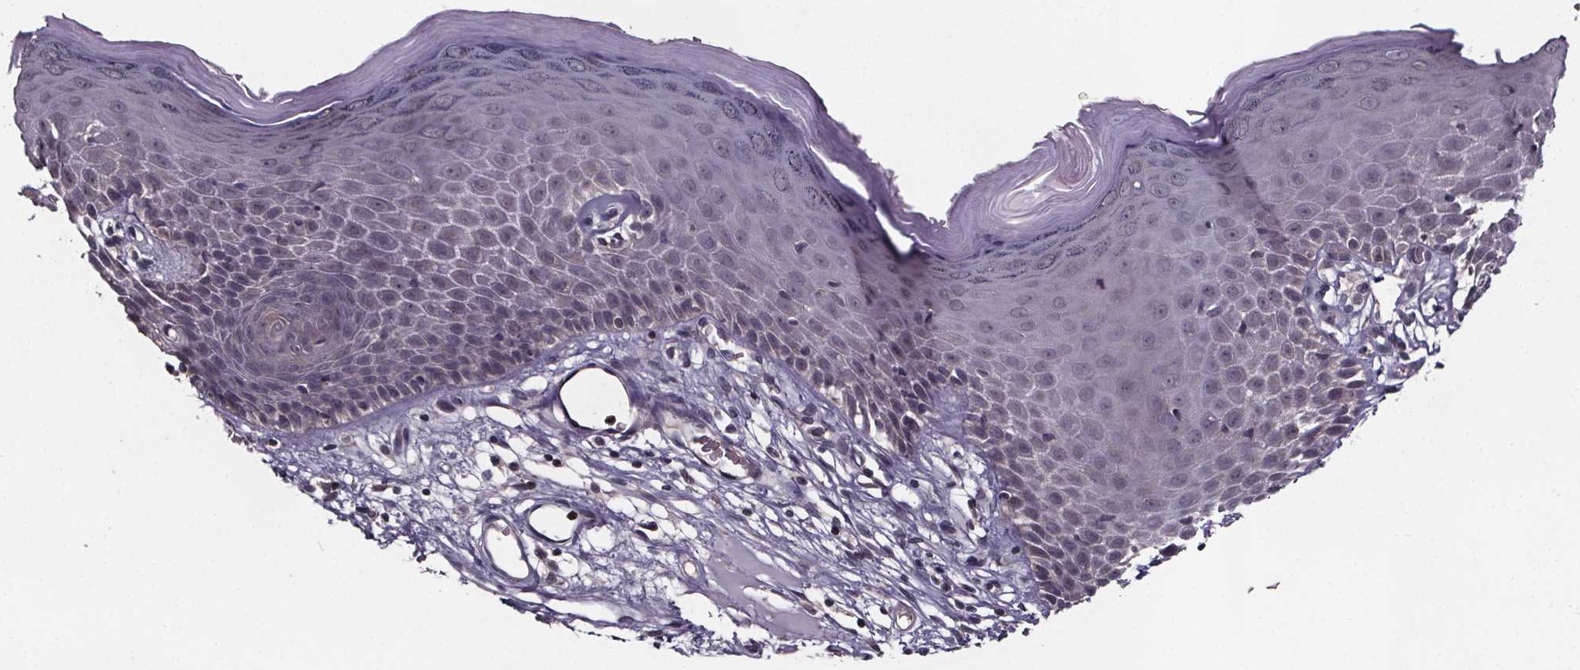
{"staining": {"intensity": "negative", "quantity": "none", "location": "none"}, "tissue": "skin", "cell_type": "Epidermal cells", "image_type": "normal", "snomed": [{"axis": "morphology", "description": "Normal tissue, NOS"}, {"axis": "topography", "description": "Vulva"}], "caption": "Human skin stained for a protein using IHC displays no staining in epidermal cells.", "gene": "SMIM1", "patient": {"sex": "female", "age": 68}}